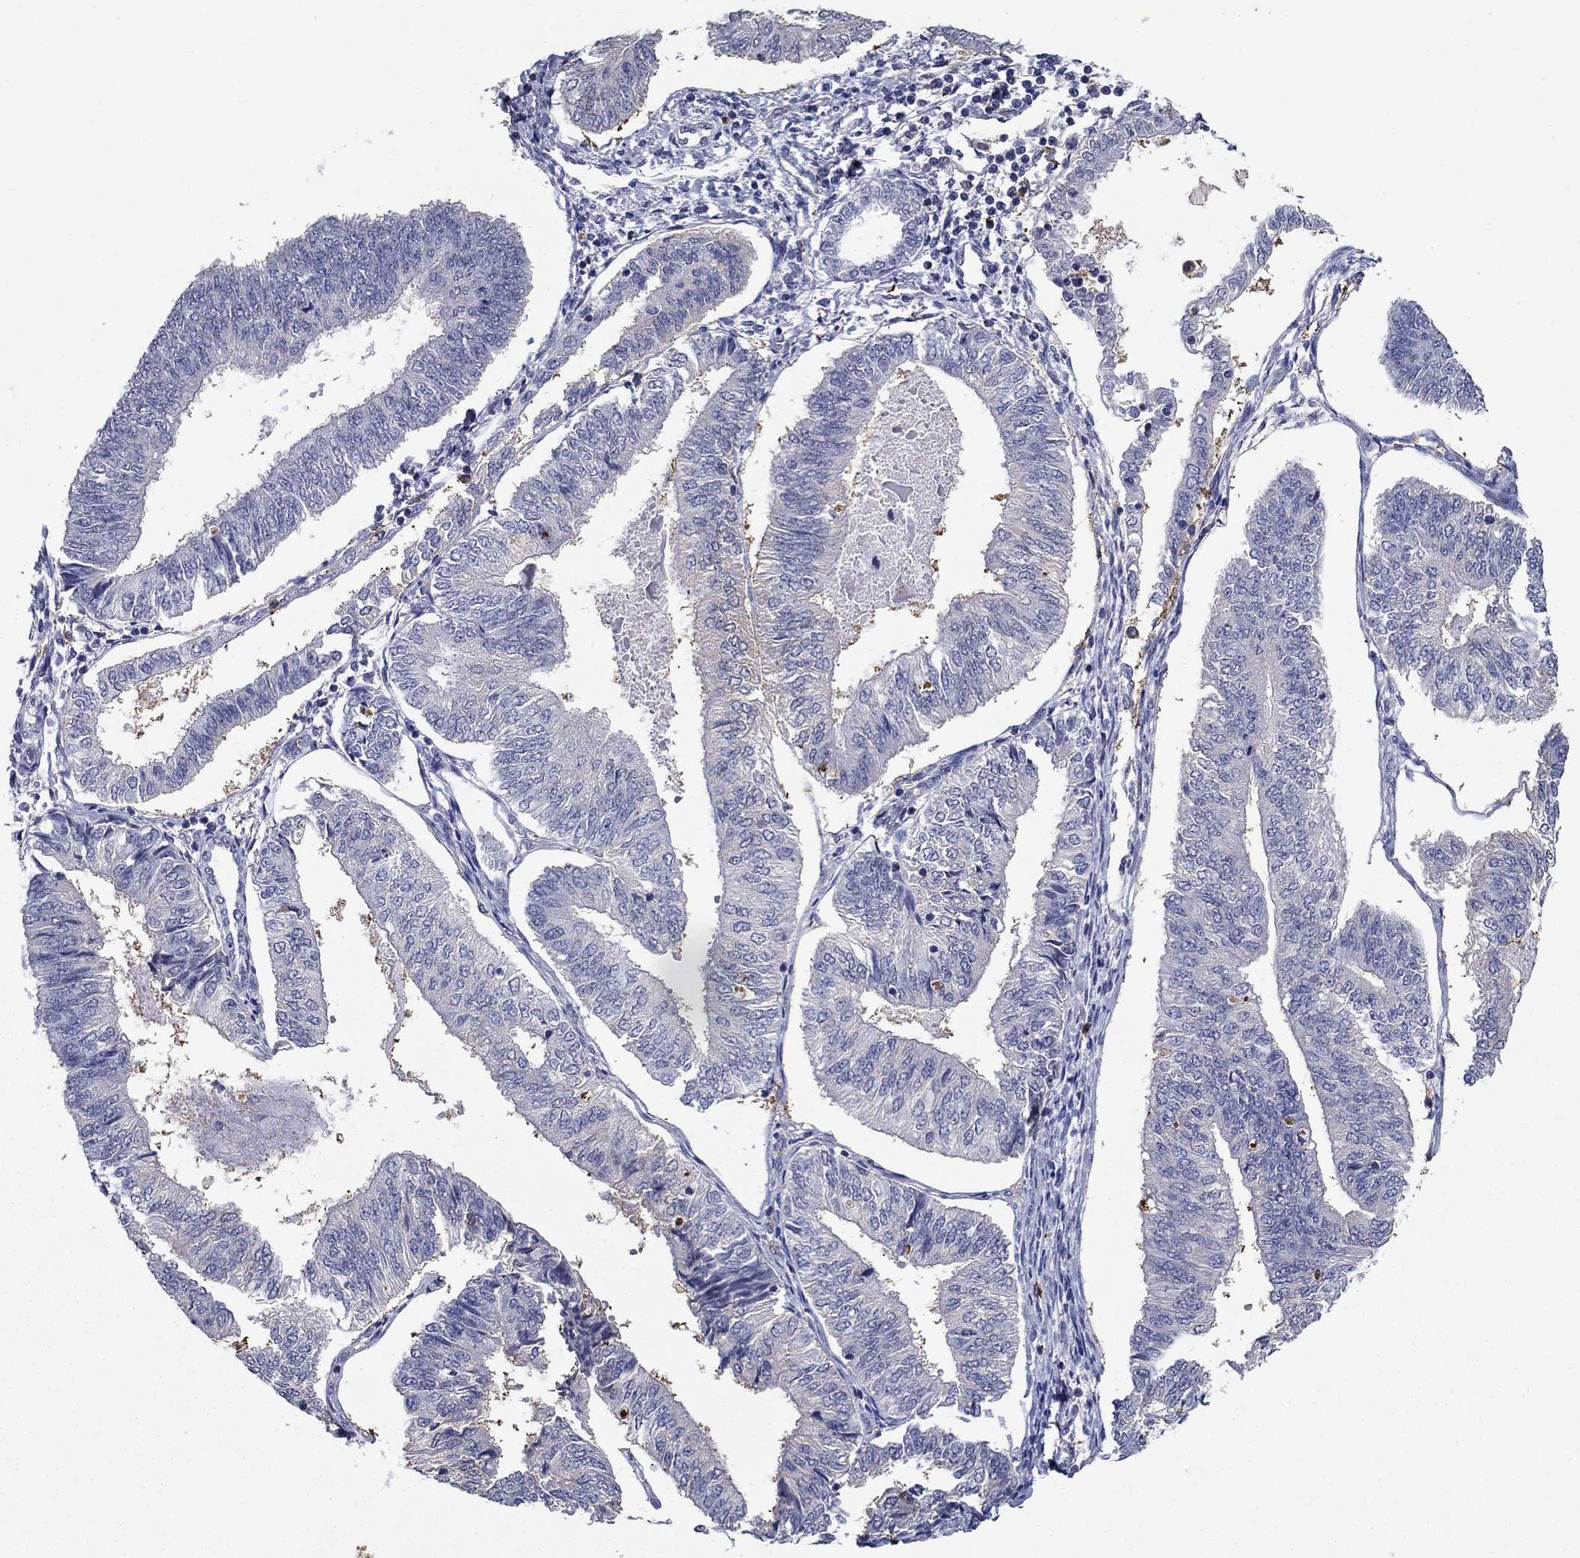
{"staining": {"intensity": "negative", "quantity": "none", "location": "none"}, "tissue": "endometrial cancer", "cell_type": "Tumor cells", "image_type": "cancer", "snomed": [{"axis": "morphology", "description": "Adenocarcinoma, NOS"}, {"axis": "topography", "description": "Endometrium"}], "caption": "The immunohistochemistry (IHC) image has no significant staining in tumor cells of adenocarcinoma (endometrial) tissue. (DAB immunohistochemistry (IHC) visualized using brightfield microscopy, high magnification).", "gene": "IGSF8", "patient": {"sex": "female", "age": 58}}